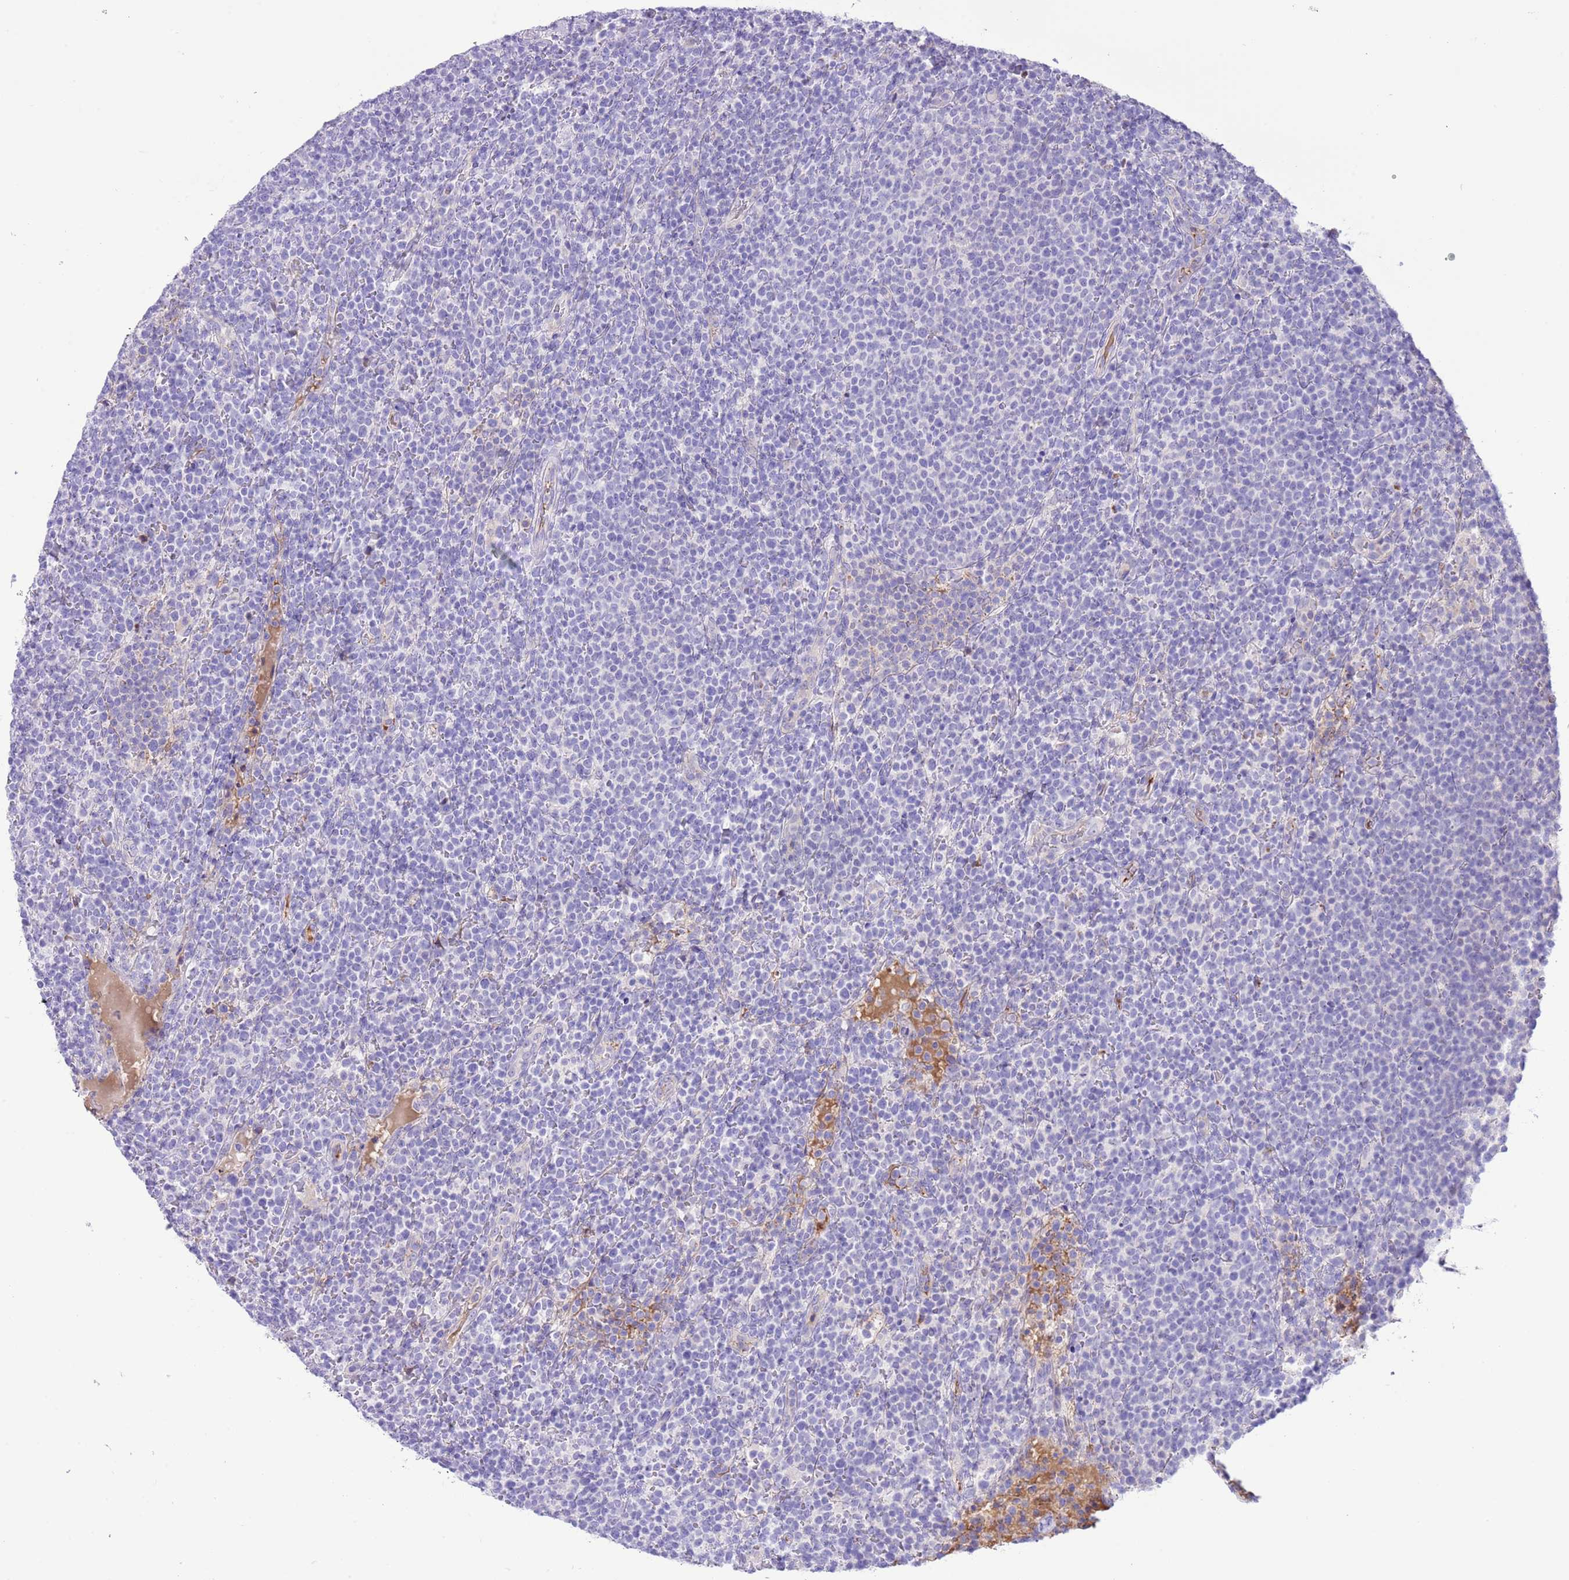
{"staining": {"intensity": "negative", "quantity": "none", "location": "none"}, "tissue": "lymphoma", "cell_type": "Tumor cells", "image_type": "cancer", "snomed": [{"axis": "morphology", "description": "Malignant lymphoma, non-Hodgkin's type, High grade"}, {"axis": "topography", "description": "Lymph node"}], "caption": "Human lymphoma stained for a protein using immunohistochemistry (IHC) demonstrates no expression in tumor cells.", "gene": "IGF1", "patient": {"sex": "male", "age": 61}}